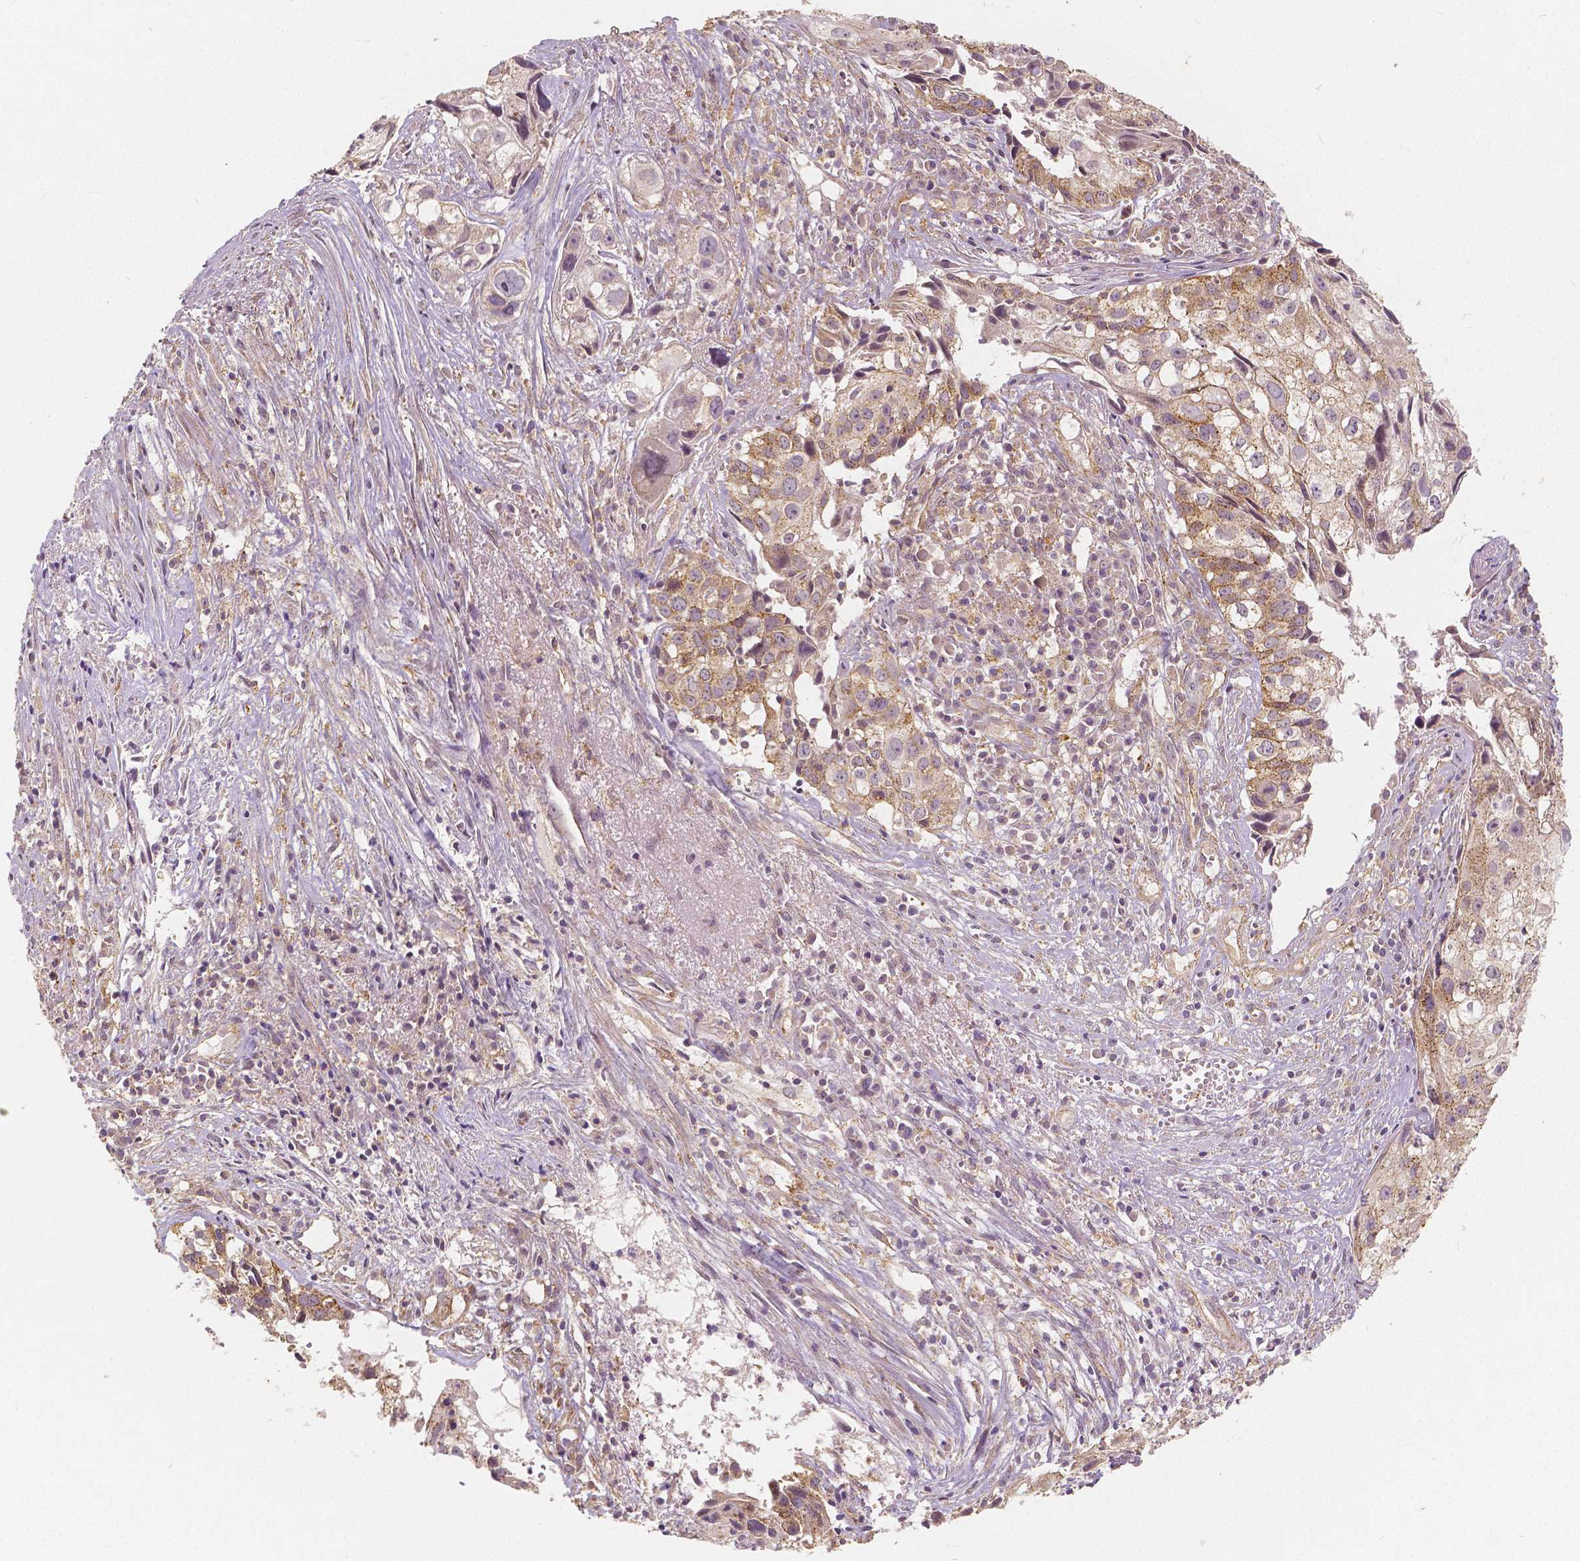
{"staining": {"intensity": "weak", "quantity": "25%-75%", "location": "cytoplasmic/membranous"}, "tissue": "cervical cancer", "cell_type": "Tumor cells", "image_type": "cancer", "snomed": [{"axis": "morphology", "description": "Squamous cell carcinoma, NOS"}, {"axis": "topography", "description": "Cervix"}], "caption": "Cervical cancer (squamous cell carcinoma) stained with a brown dye reveals weak cytoplasmic/membranous positive expression in about 25%-75% of tumor cells.", "gene": "SNX12", "patient": {"sex": "female", "age": 53}}